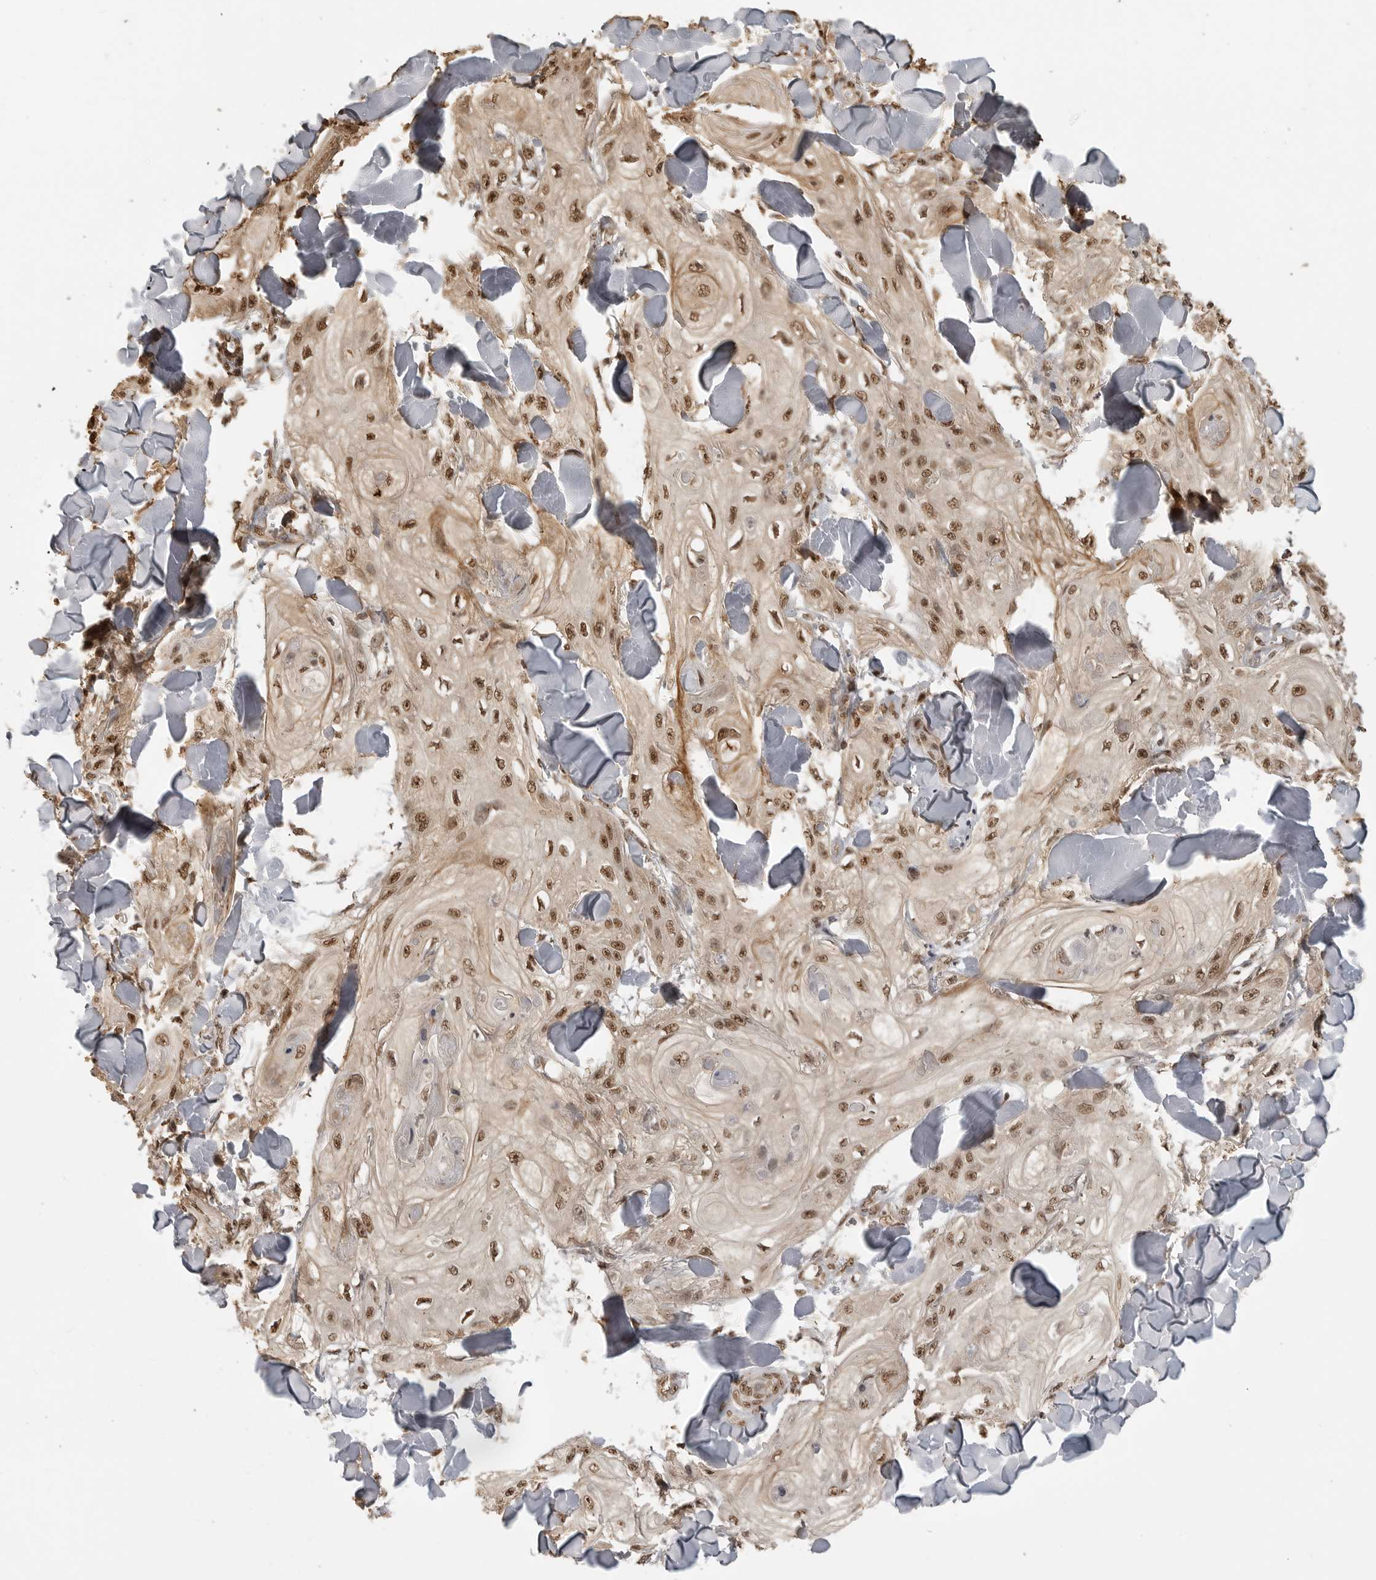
{"staining": {"intensity": "moderate", "quantity": ">75%", "location": "nuclear"}, "tissue": "skin cancer", "cell_type": "Tumor cells", "image_type": "cancer", "snomed": [{"axis": "morphology", "description": "Squamous cell carcinoma, NOS"}, {"axis": "topography", "description": "Skin"}], "caption": "Immunohistochemistry image of squamous cell carcinoma (skin) stained for a protein (brown), which shows medium levels of moderate nuclear positivity in about >75% of tumor cells.", "gene": "CLOCK", "patient": {"sex": "male", "age": 74}}